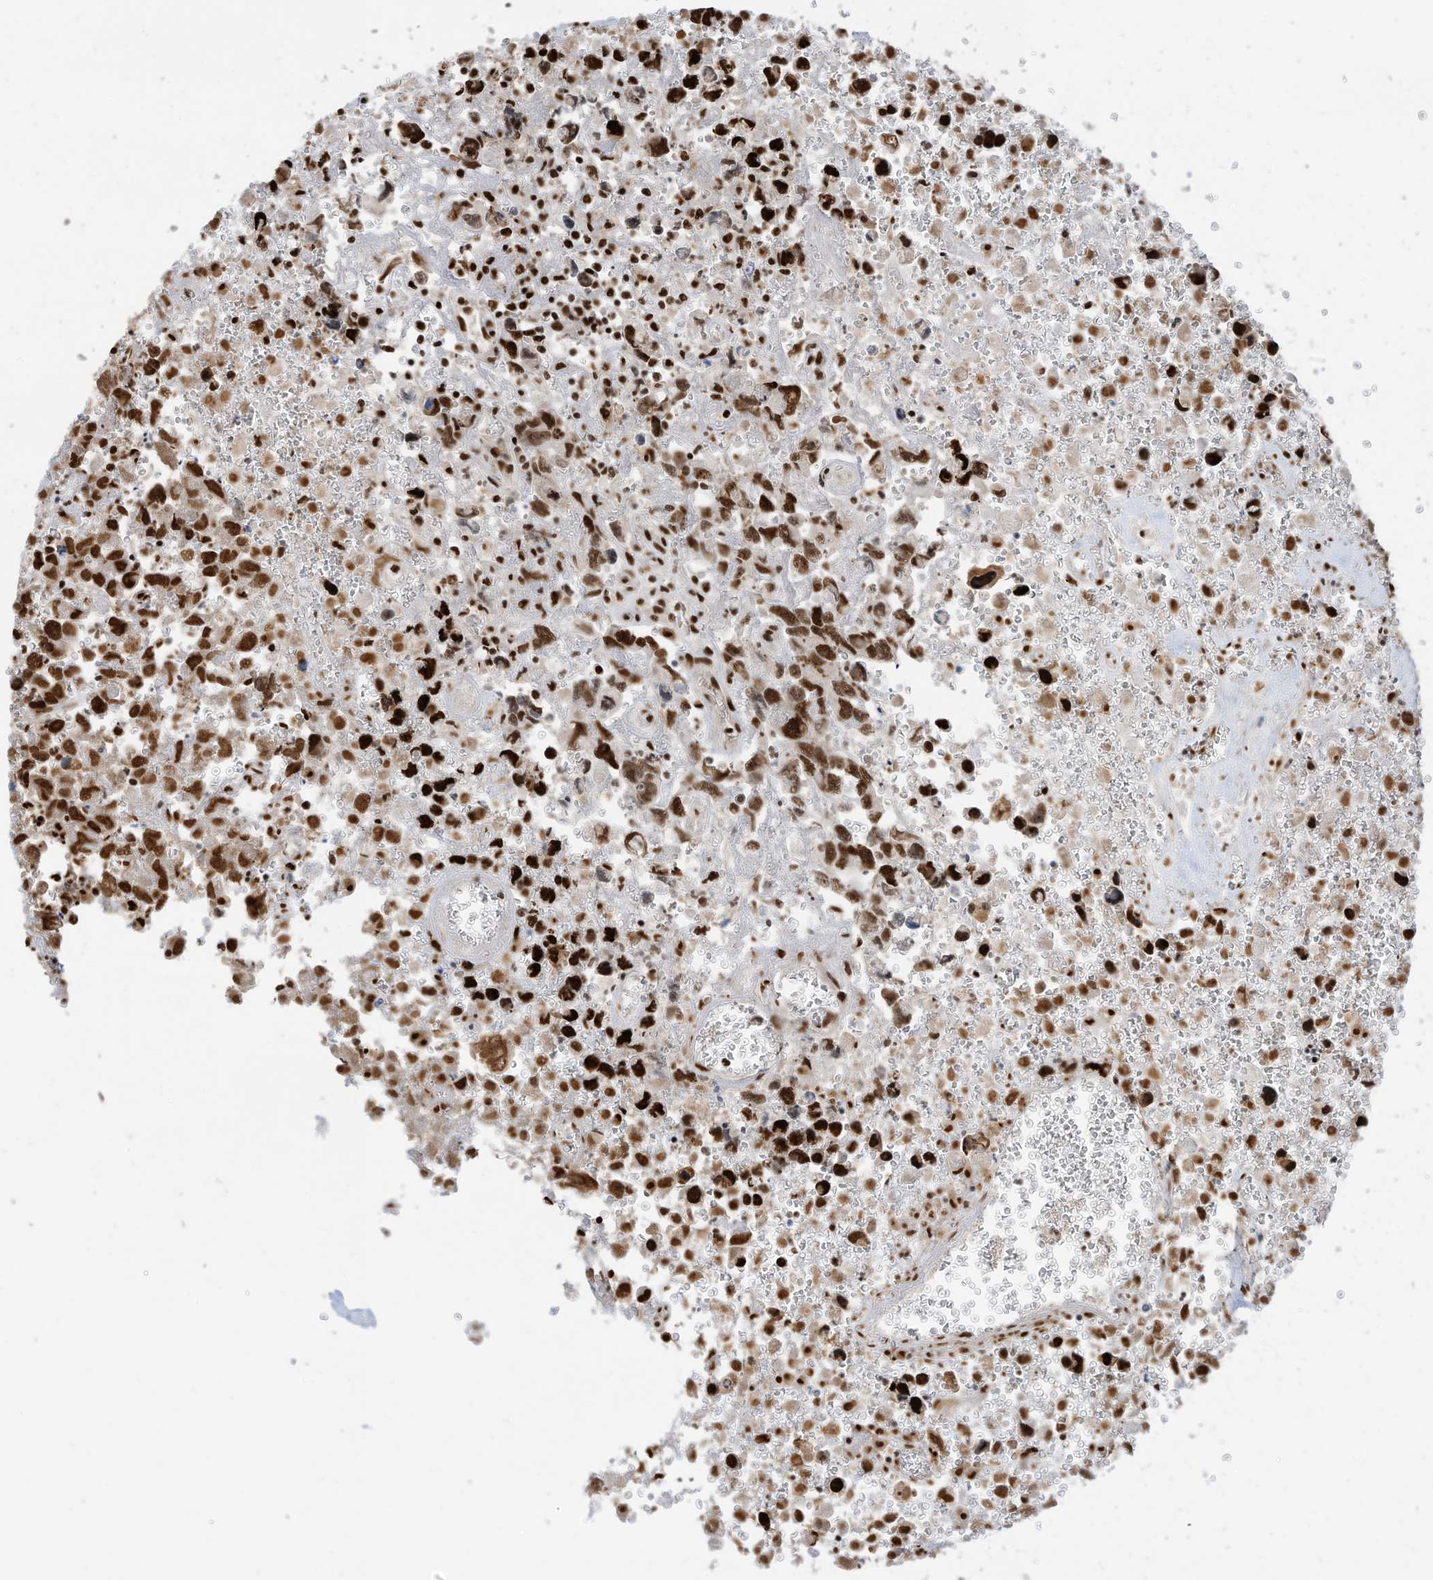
{"staining": {"intensity": "strong", "quantity": ">75%", "location": "nuclear"}, "tissue": "testis cancer", "cell_type": "Tumor cells", "image_type": "cancer", "snomed": [{"axis": "morphology", "description": "Carcinoma, Embryonal, NOS"}, {"axis": "topography", "description": "Testis"}], "caption": "Human testis cancer stained for a protein (brown) demonstrates strong nuclear positive staining in about >75% of tumor cells.", "gene": "SAMD15", "patient": {"sex": "male", "age": 31}}